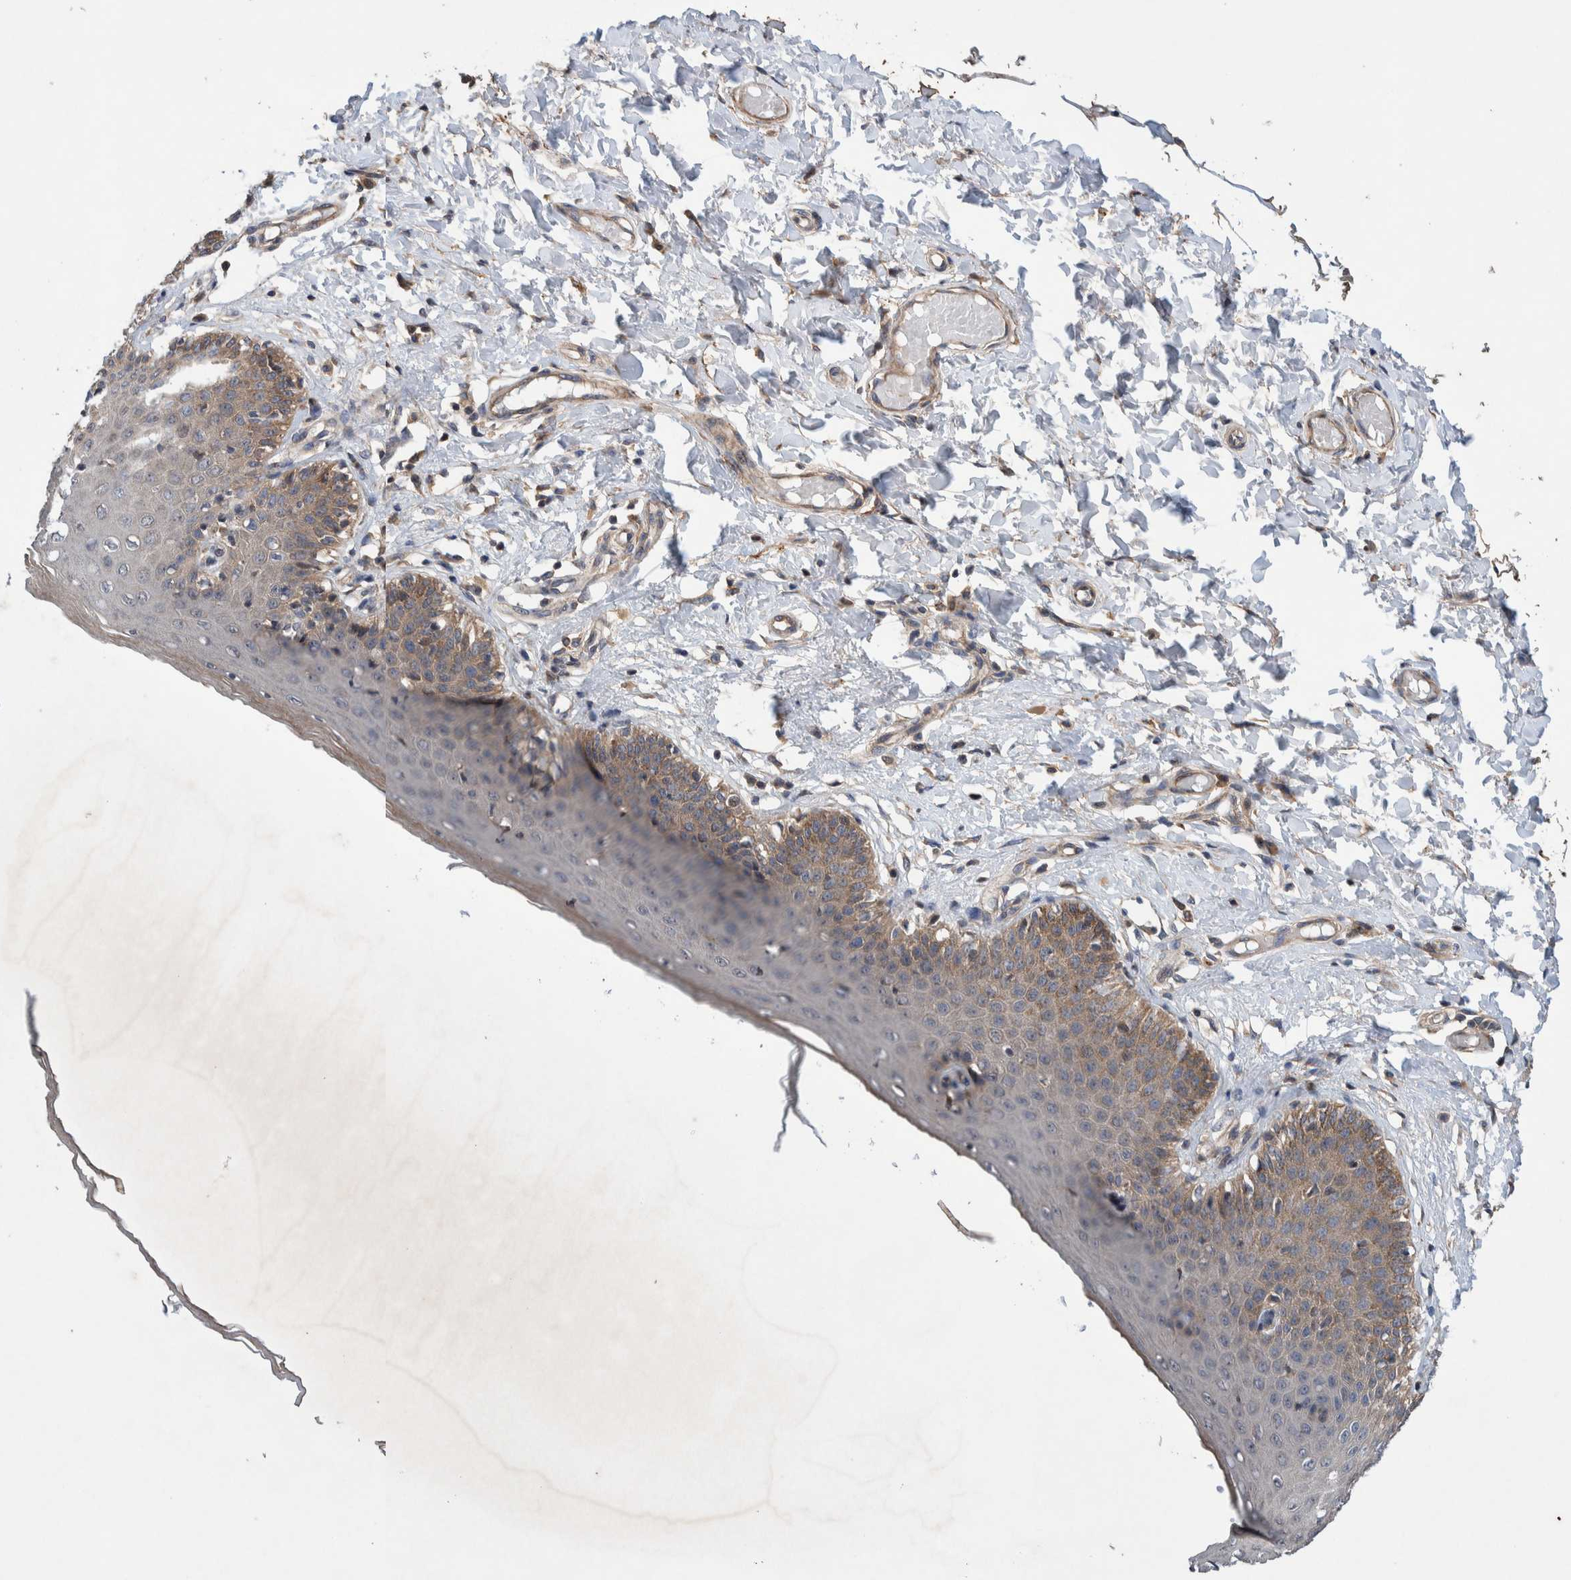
{"staining": {"intensity": "moderate", "quantity": "25%-75%", "location": "cytoplasmic/membranous"}, "tissue": "skin", "cell_type": "Epidermal cells", "image_type": "normal", "snomed": [{"axis": "morphology", "description": "Normal tissue, NOS"}, {"axis": "topography", "description": "Vulva"}], "caption": "Moderate cytoplasmic/membranous staining for a protein is seen in approximately 25%-75% of epidermal cells of unremarkable skin using immunohistochemistry (IHC).", "gene": "PIK3R6", "patient": {"sex": "female", "age": 66}}